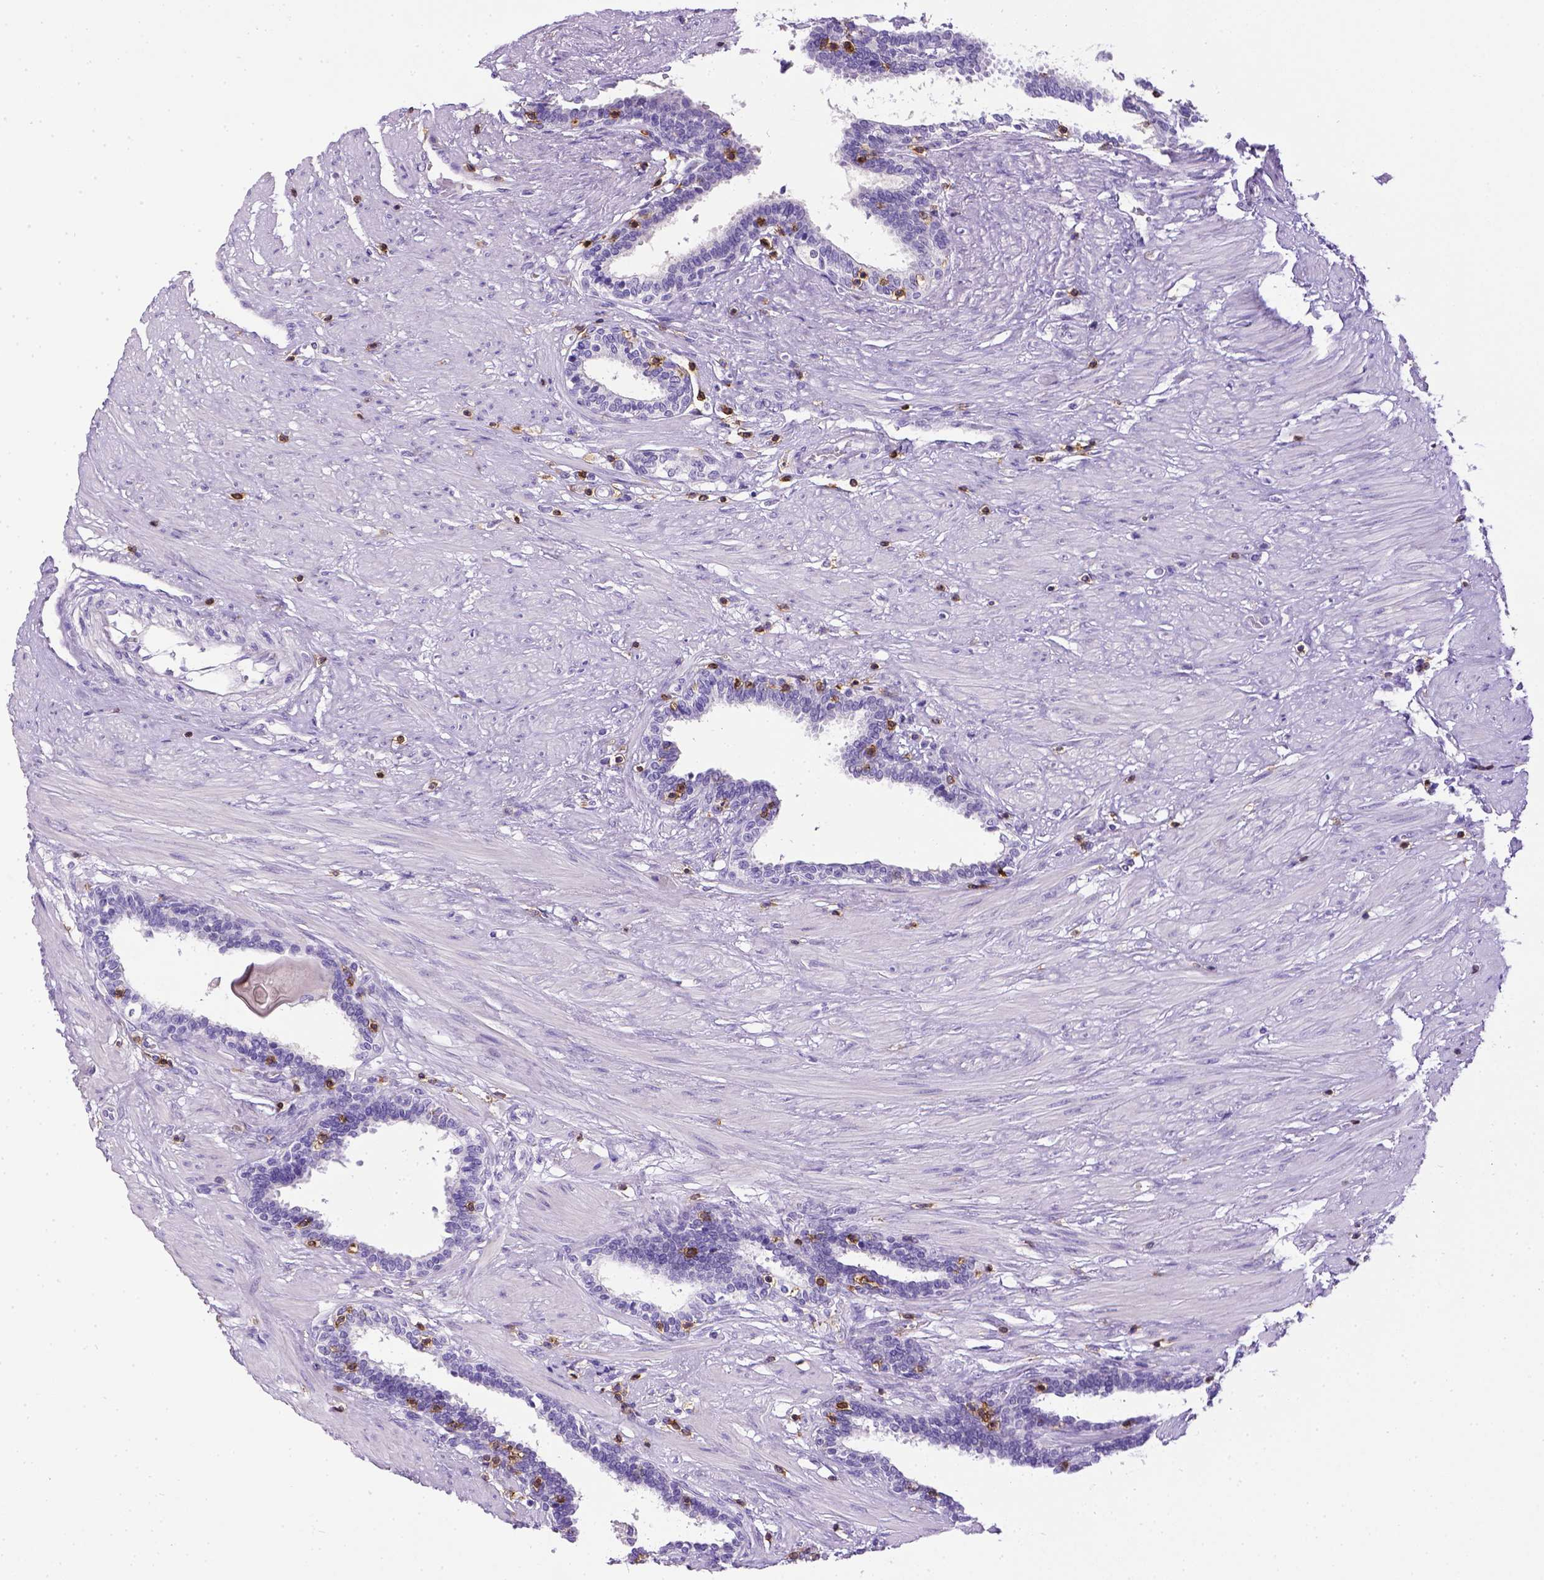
{"staining": {"intensity": "negative", "quantity": "none", "location": "none"}, "tissue": "prostate", "cell_type": "Glandular cells", "image_type": "normal", "snomed": [{"axis": "morphology", "description": "Normal tissue, NOS"}, {"axis": "topography", "description": "Prostate"}], "caption": "A high-resolution image shows immunohistochemistry (IHC) staining of benign prostate, which reveals no significant staining in glandular cells.", "gene": "CD3E", "patient": {"sex": "male", "age": 55}}